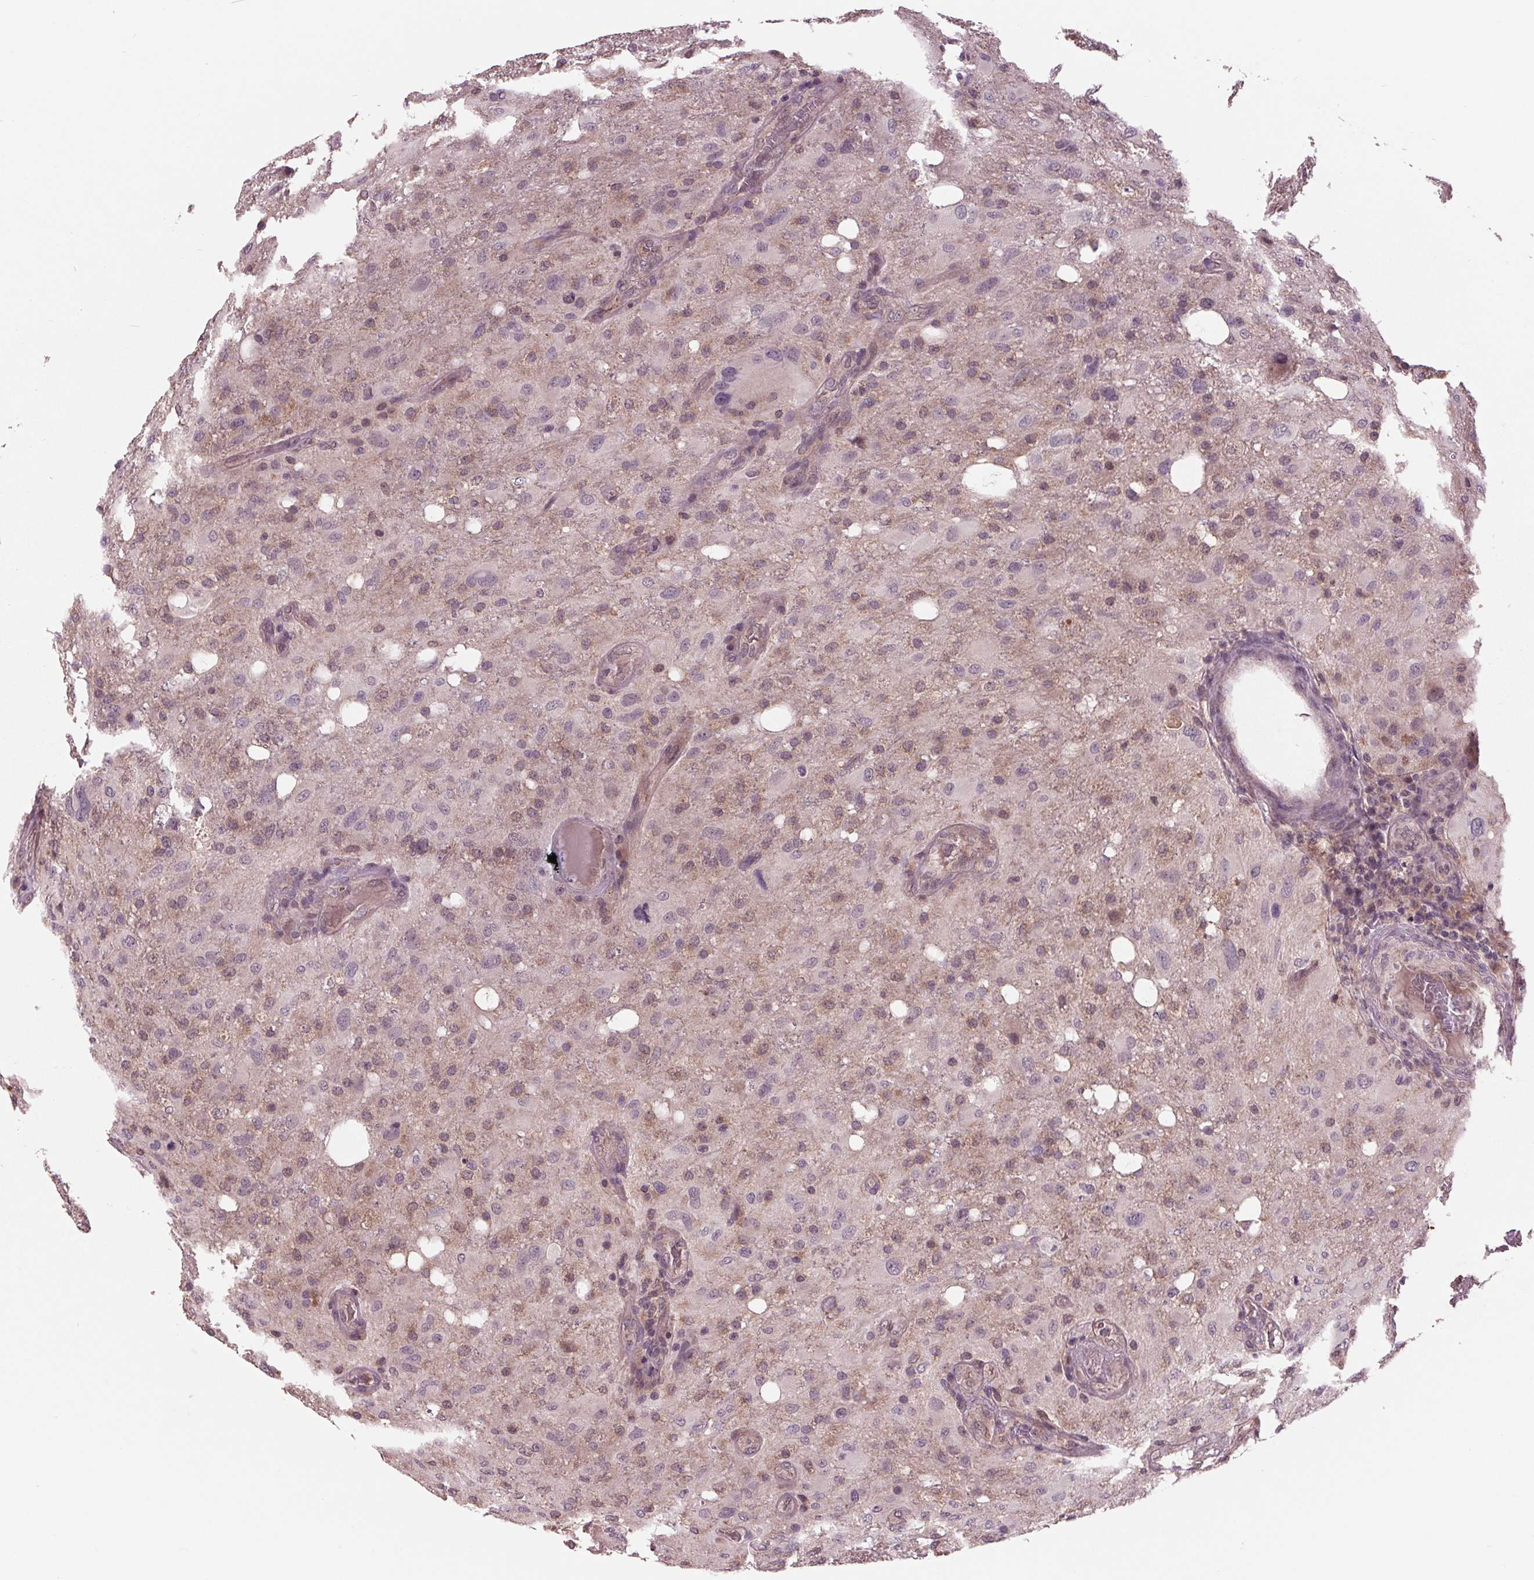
{"staining": {"intensity": "negative", "quantity": "none", "location": "none"}, "tissue": "glioma", "cell_type": "Tumor cells", "image_type": "cancer", "snomed": [{"axis": "morphology", "description": "Glioma, malignant, High grade"}, {"axis": "topography", "description": "Brain"}], "caption": "Immunohistochemistry (IHC) of human glioma demonstrates no expression in tumor cells. (DAB immunohistochemistry (IHC), high magnification).", "gene": "MAPK8", "patient": {"sex": "male", "age": 53}}